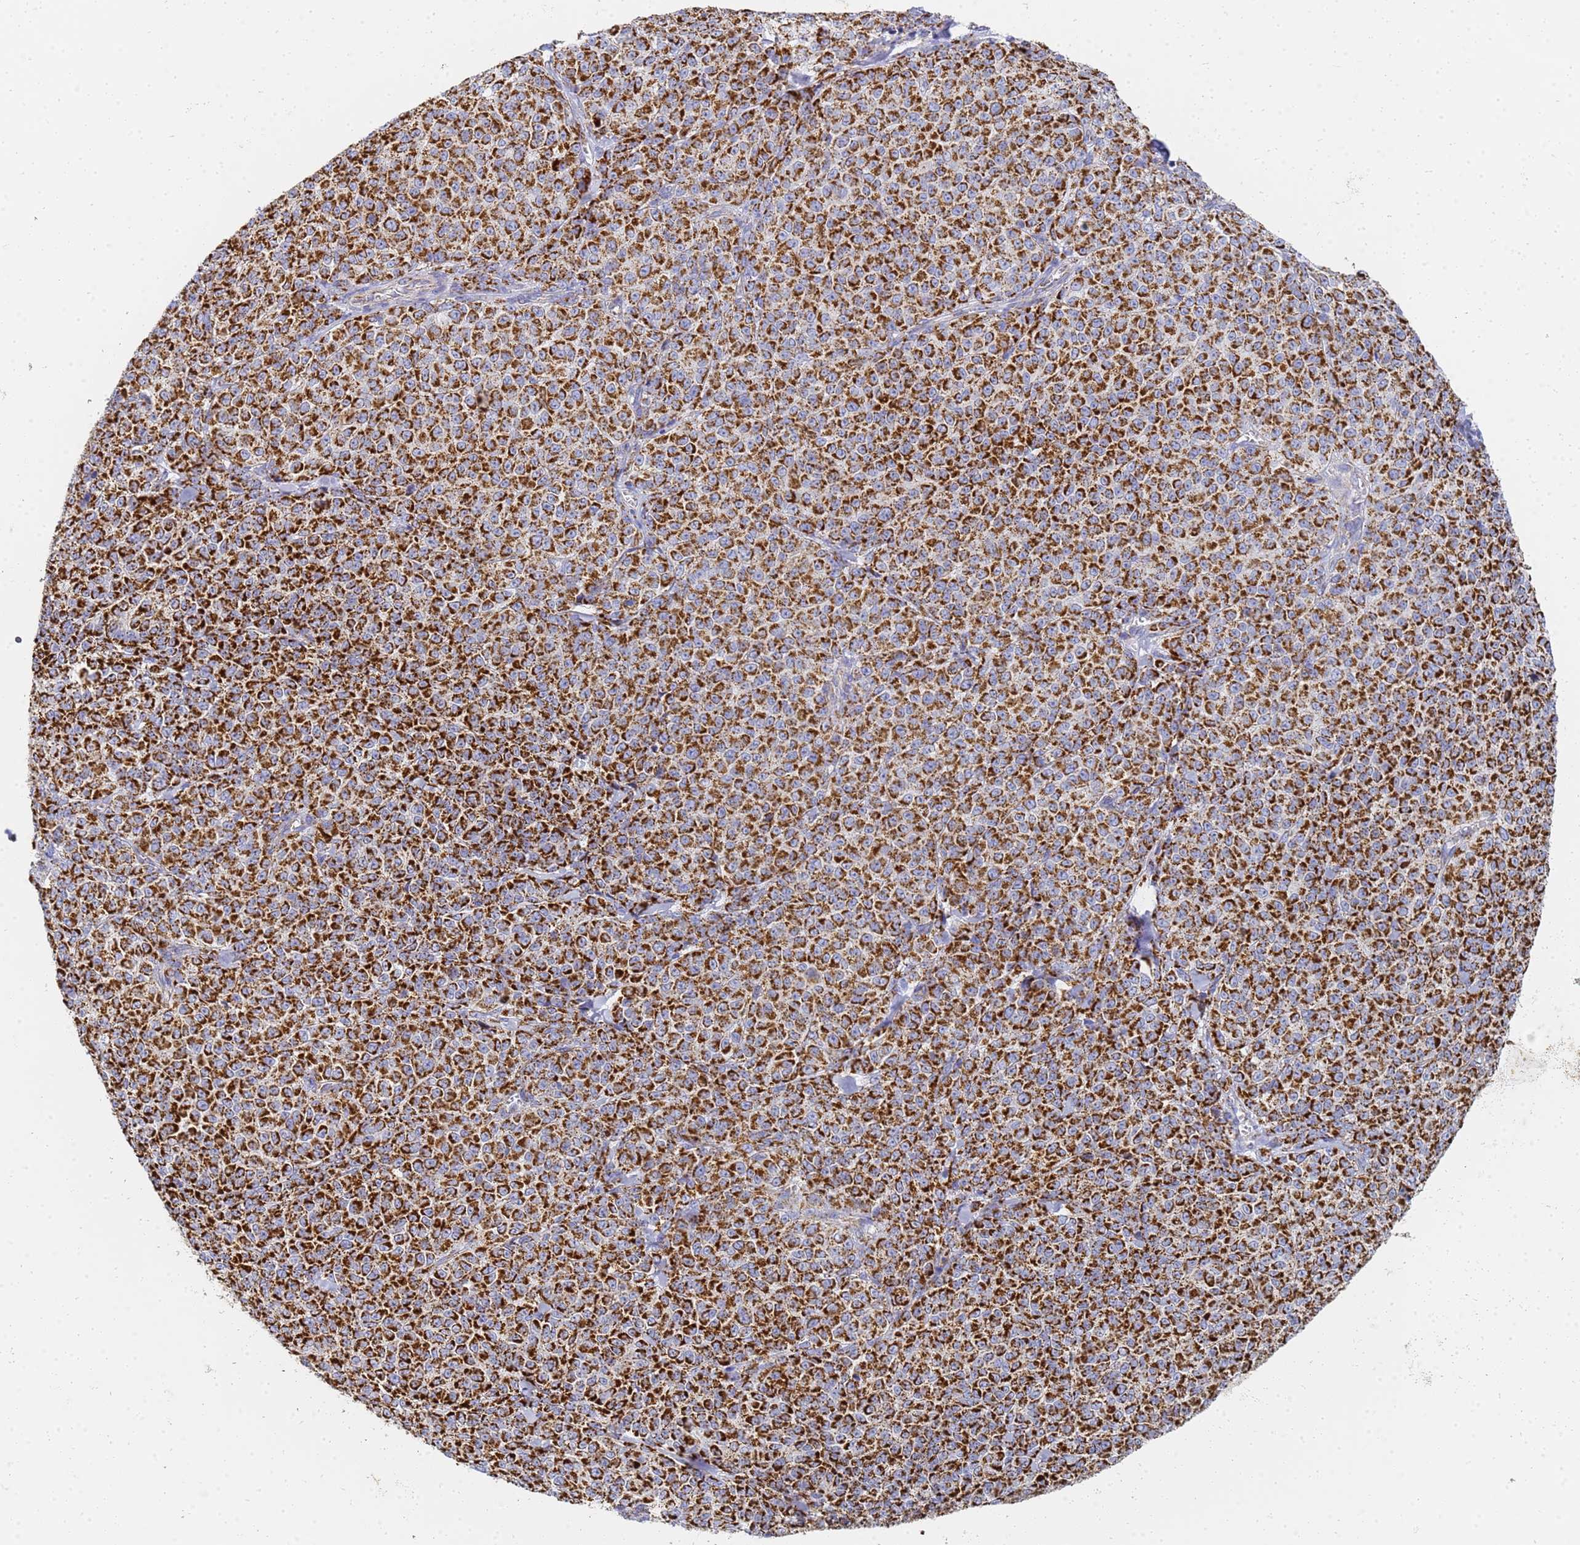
{"staining": {"intensity": "strong", "quantity": ">75%", "location": "cytoplasmic/membranous"}, "tissue": "melanoma", "cell_type": "Tumor cells", "image_type": "cancer", "snomed": [{"axis": "morphology", "description": "Normal tissue, NOS"}, {"axis": "morphology", "description": "Malignant melanoma, NOS"}, {"axis": "topography", "description": "Skin"}], "caption": "IHC histopathology image of melanoma stained for a protein (brown), which demonstrates high levels of strong cytoplasmic/membranous expression in approximately >75% of tumor cells.", "gene": "CNIH4", "patient": {"sex": "female", "age": 34}}